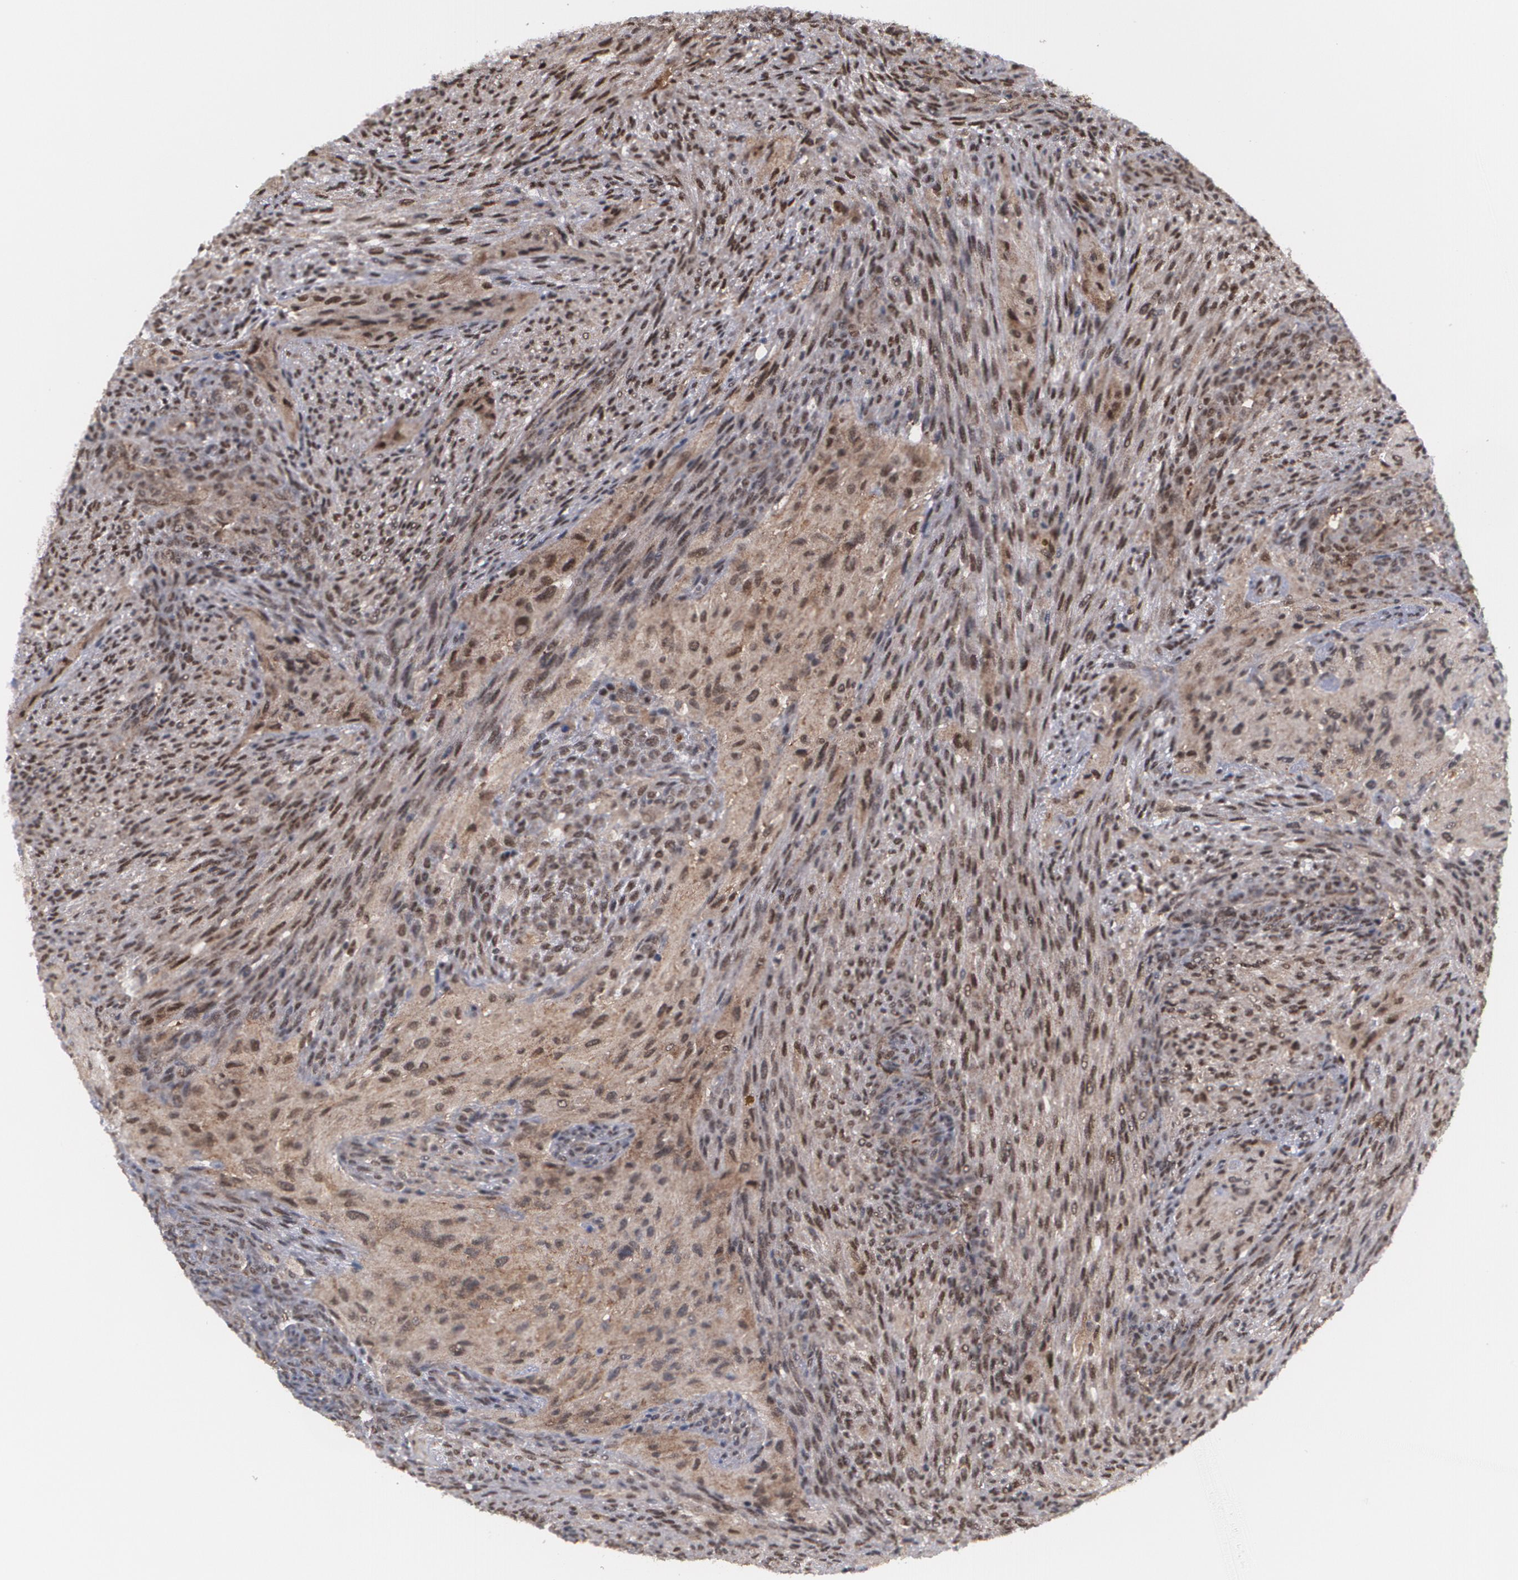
{"staining": {"intensity": "moderate", "quantity": ">75%", "location": "nuclear"}, "tissue": "glioma", "cell_type": "Tumor cells", "image_type": "cancer", "snomed": [{"axis": "morphology", "description": "Glioma, malignant, High grade"}, {"axis": "topography", "description": "Cerebral cortex"}], "caption": "Tumor cells display medium levels of moderate nuclear expression in about >75% of cells in malignant glioma (high-grade).", "gene": "INTS6", "patient": {"sex": "female", "age": 55}}